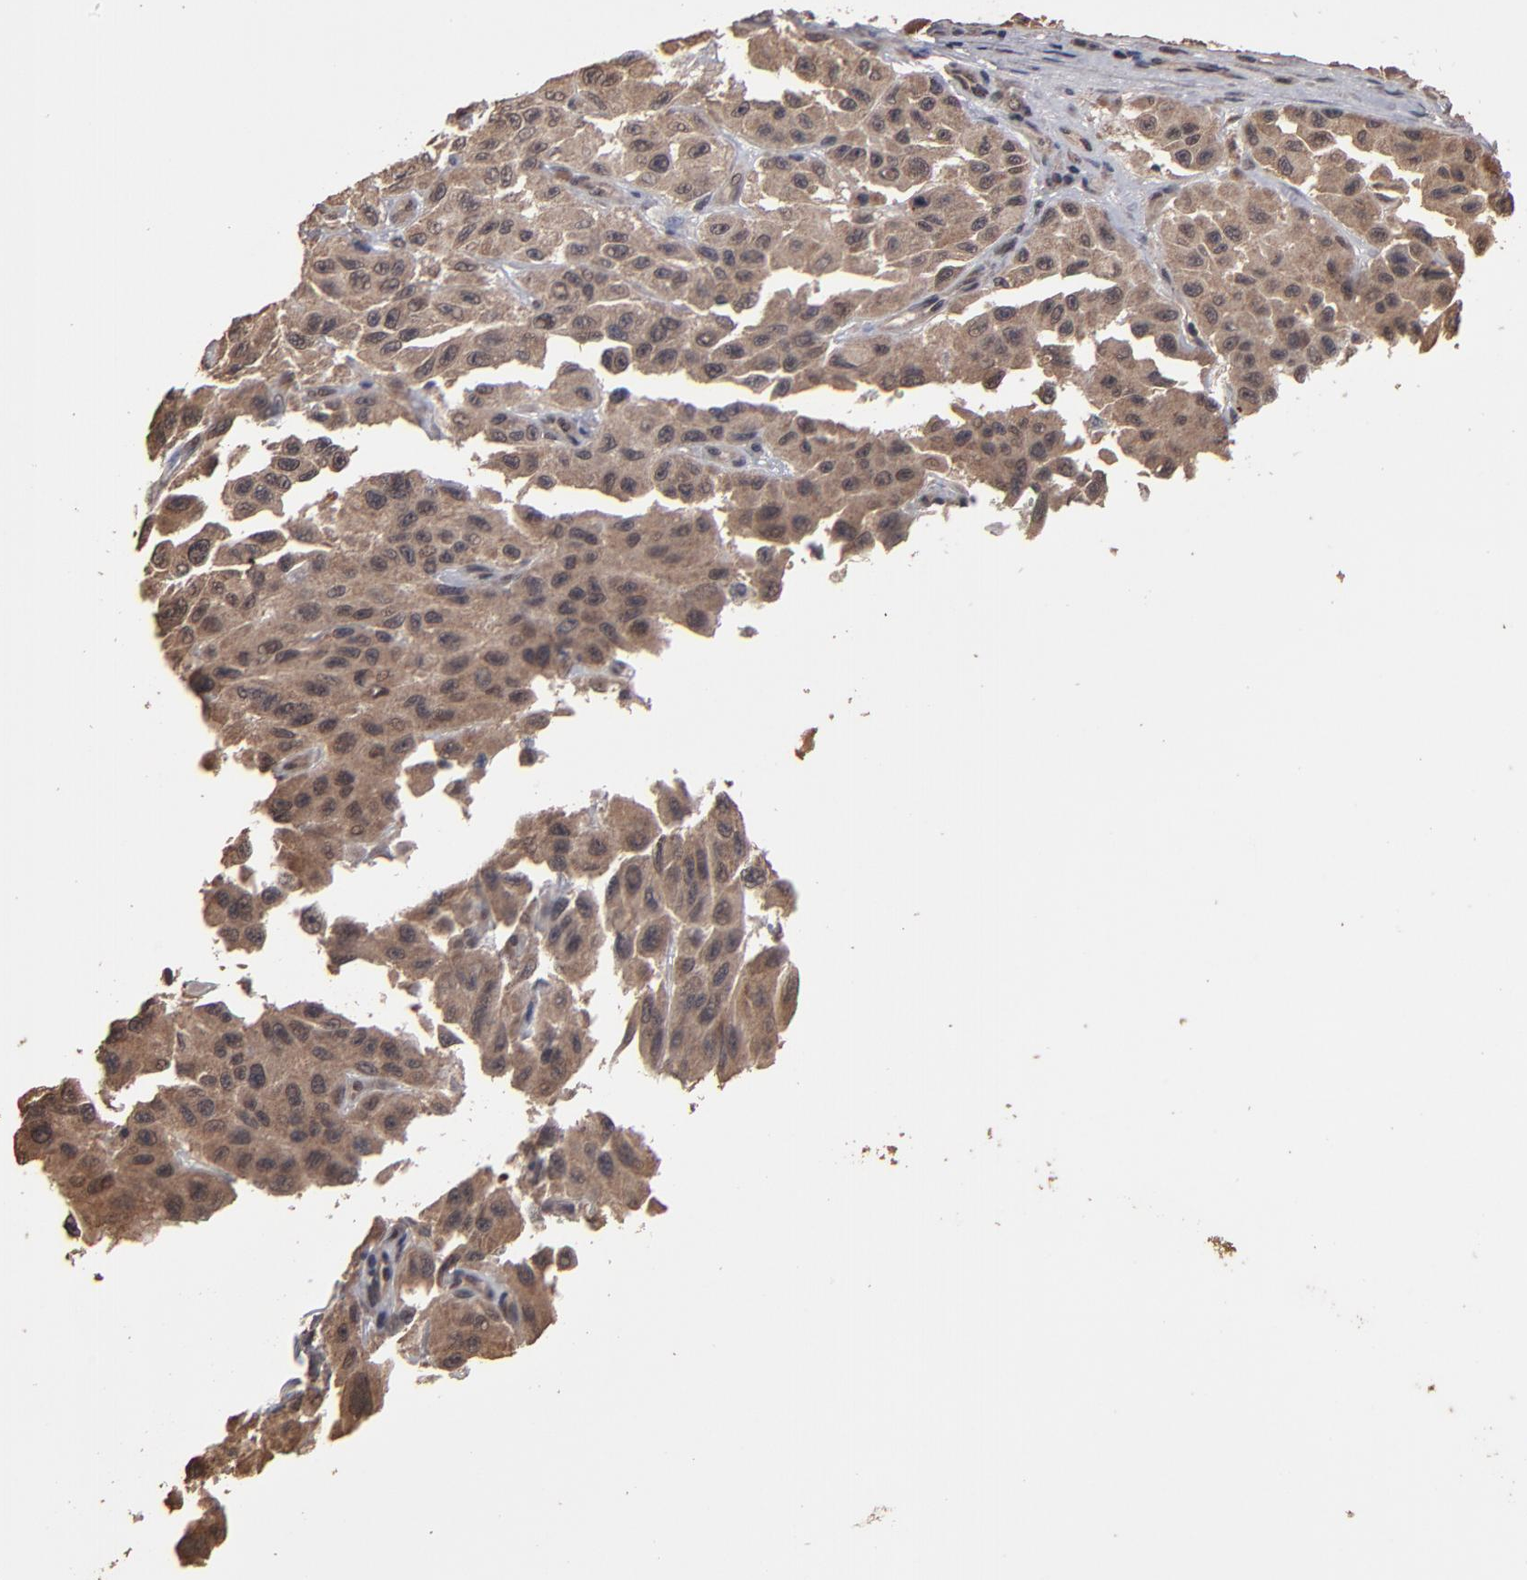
{"staining": {"intensity": "weak", "quantity": ">75%", "location": "cytoplasmic/membranous"}, "tissue": "melanoma", "cell_type": "Tumor cells", "image_type": "cancer", "snomed": [{"axis": "morphology", "description": "Malignant melanoma, NOS"}, {"axis": "topography", "description": "Skin"}], "caption": "A brown stain labels weak cytoplasmic/membranous staining of a protein in melanoma tumor cells.", "gene": "NXF2B", "patient": {"sex": "male", "age": 30}}